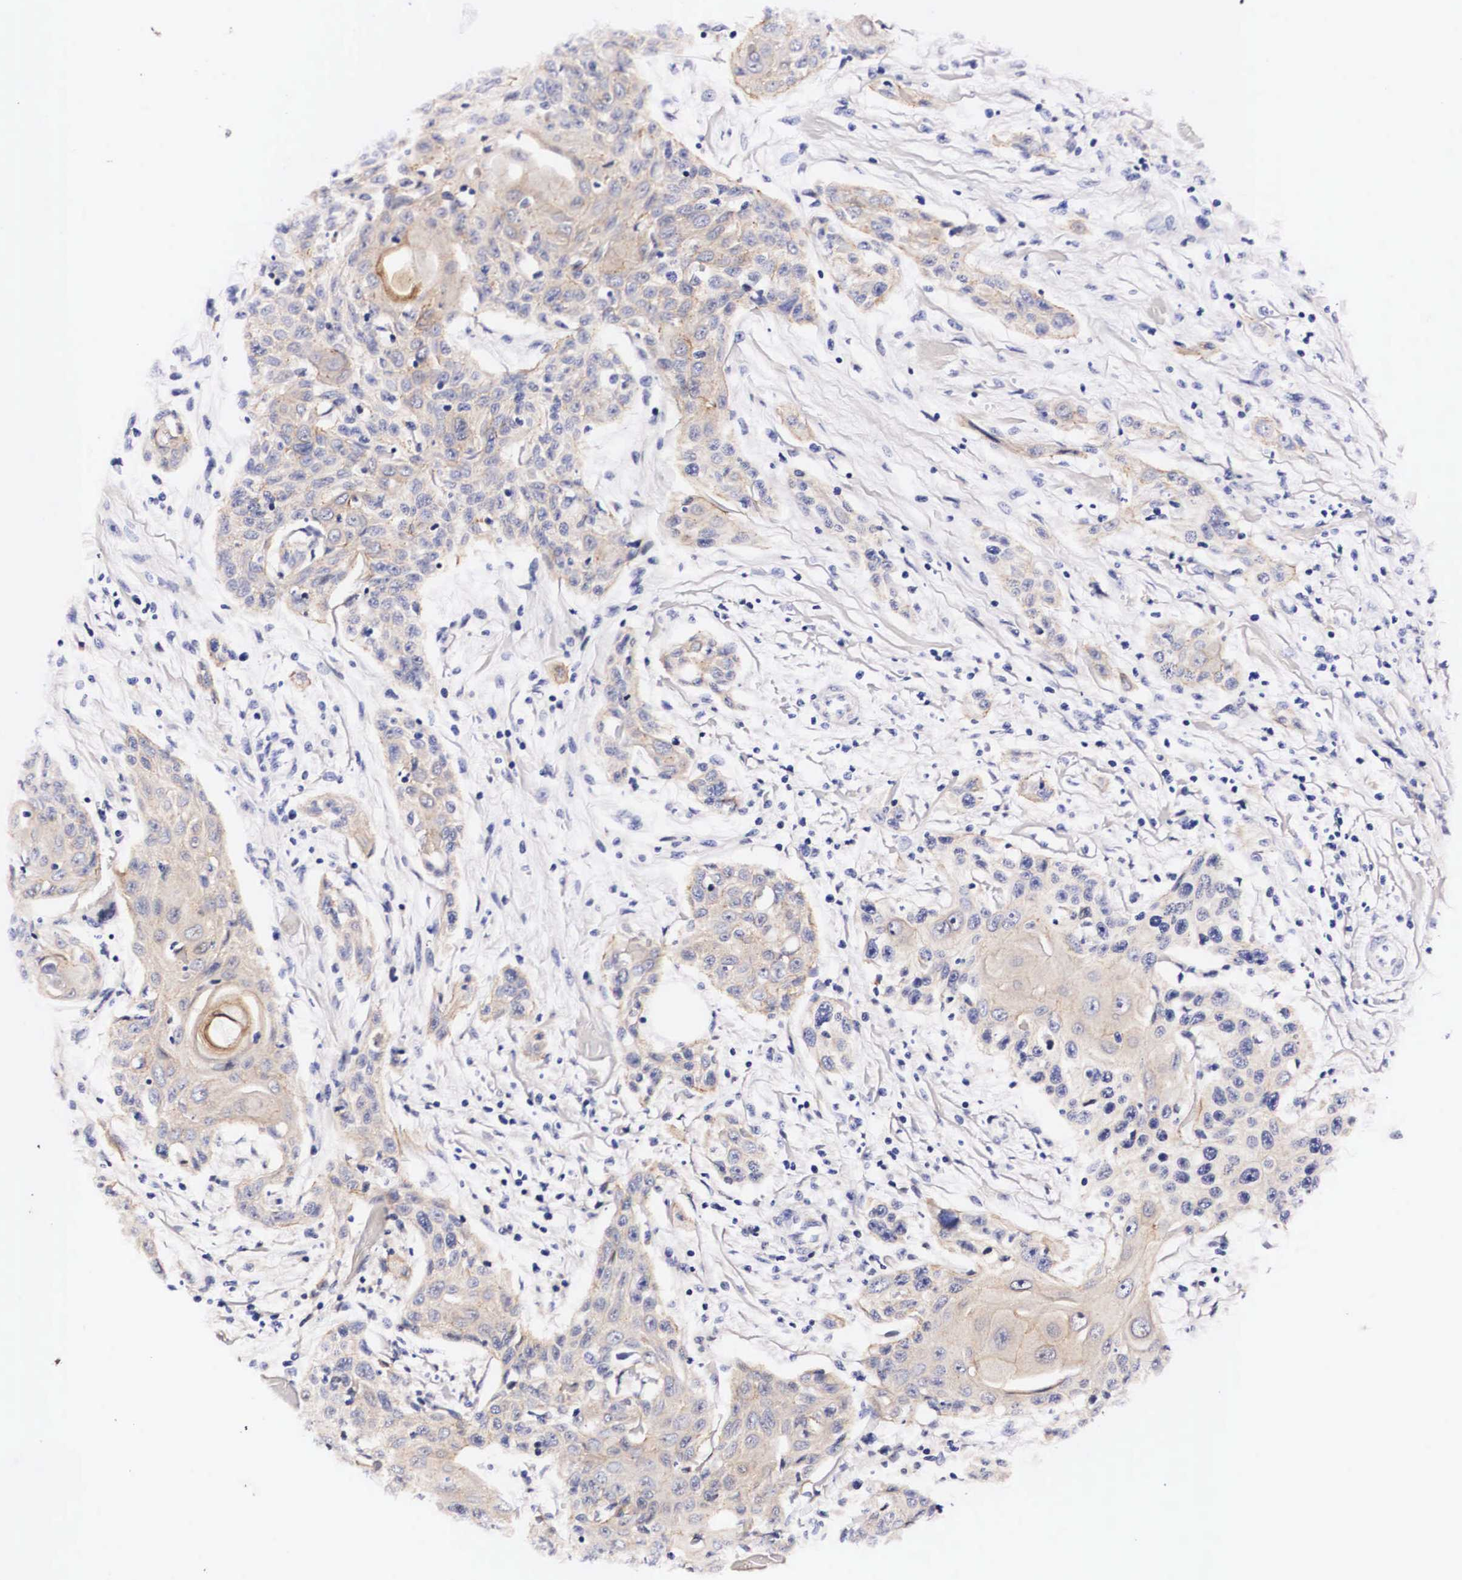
{"staining": {"intensity": "moderate", "quantity": "25%-75%", "location": "cytoplasmic/membranous"}, "tissue": "head and neck cancer", "cell_type": "Tumor cells", "image_type": "cancer", "snomed": [{"axis": "morphology", "description": "Squamous cell carcinoma, NOS"}, {"axis": "morphology", "description": "Squamous cell carcinoma, metastatic, NOS"}, {"axis": "topography", "description": "Lymph node"}, {"axis": "topography", "description": "Salivary gland"}, {"axis": "topography", "description": "Head-Neck"}], "caption": "This micrograph exhibits IHC staining of human head and neck cancer, with medium moderate cytoplasmic/membranous positivity in approximately 25%-75% of tumor cells.", "gene": "PHETA2", "patient": {"sex": "female", "age": 74}}